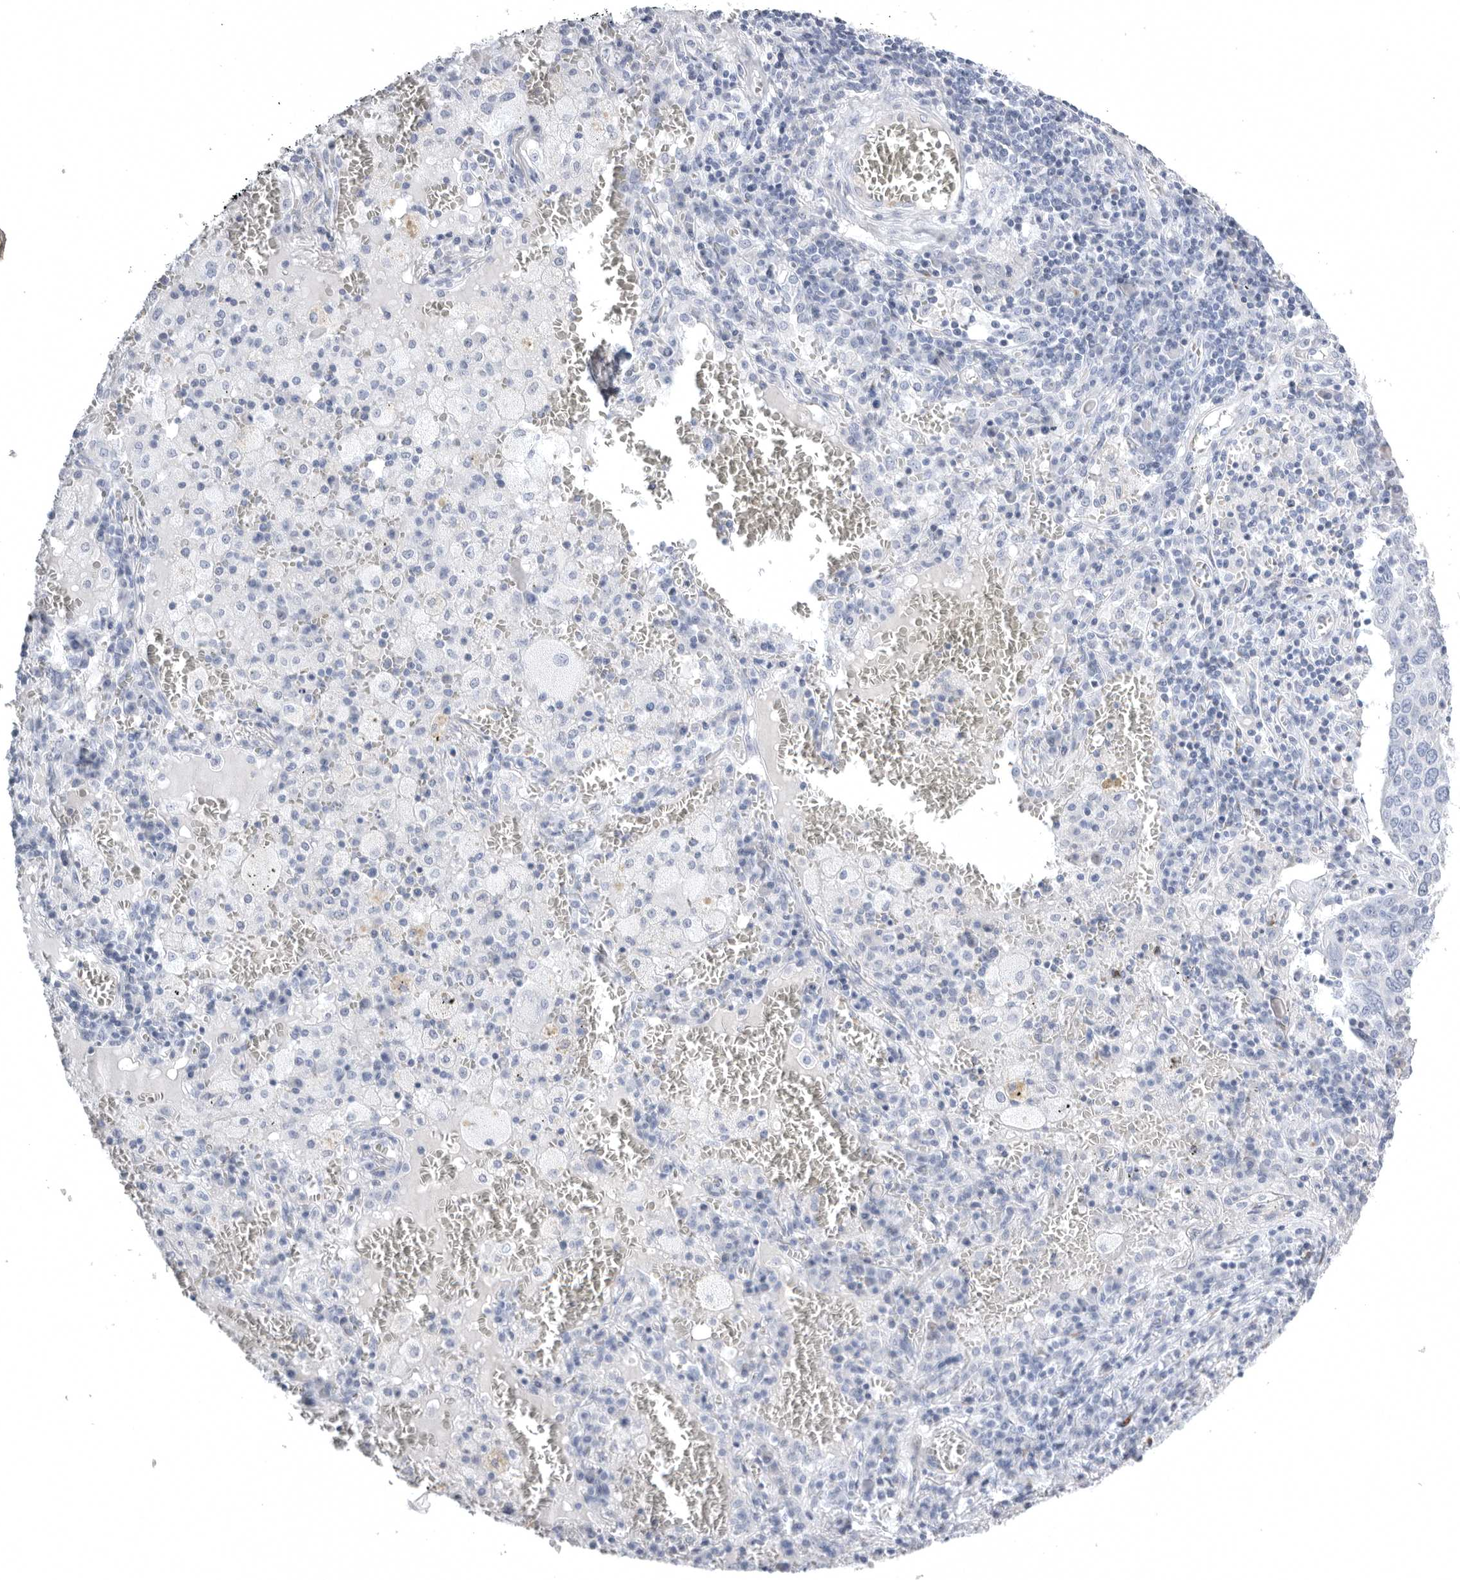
{"staining": {"intensity": "negative", "quantity": "none", "location": "none"}, "tissue": "lung cancer", "cell_type": "Tumor cells", "image_type": "cancer", "snomed": [{"axis": "morphology", "description": "Squamous cell carcinoma, NOS"}, {"axis": "topography", "description": "Lung"}], "caption": "The photomicrograph shows no staining of tumor cells in lung cancer.", "gene": "TIMP1", "patient": {"sex": "male", "age": 65}}